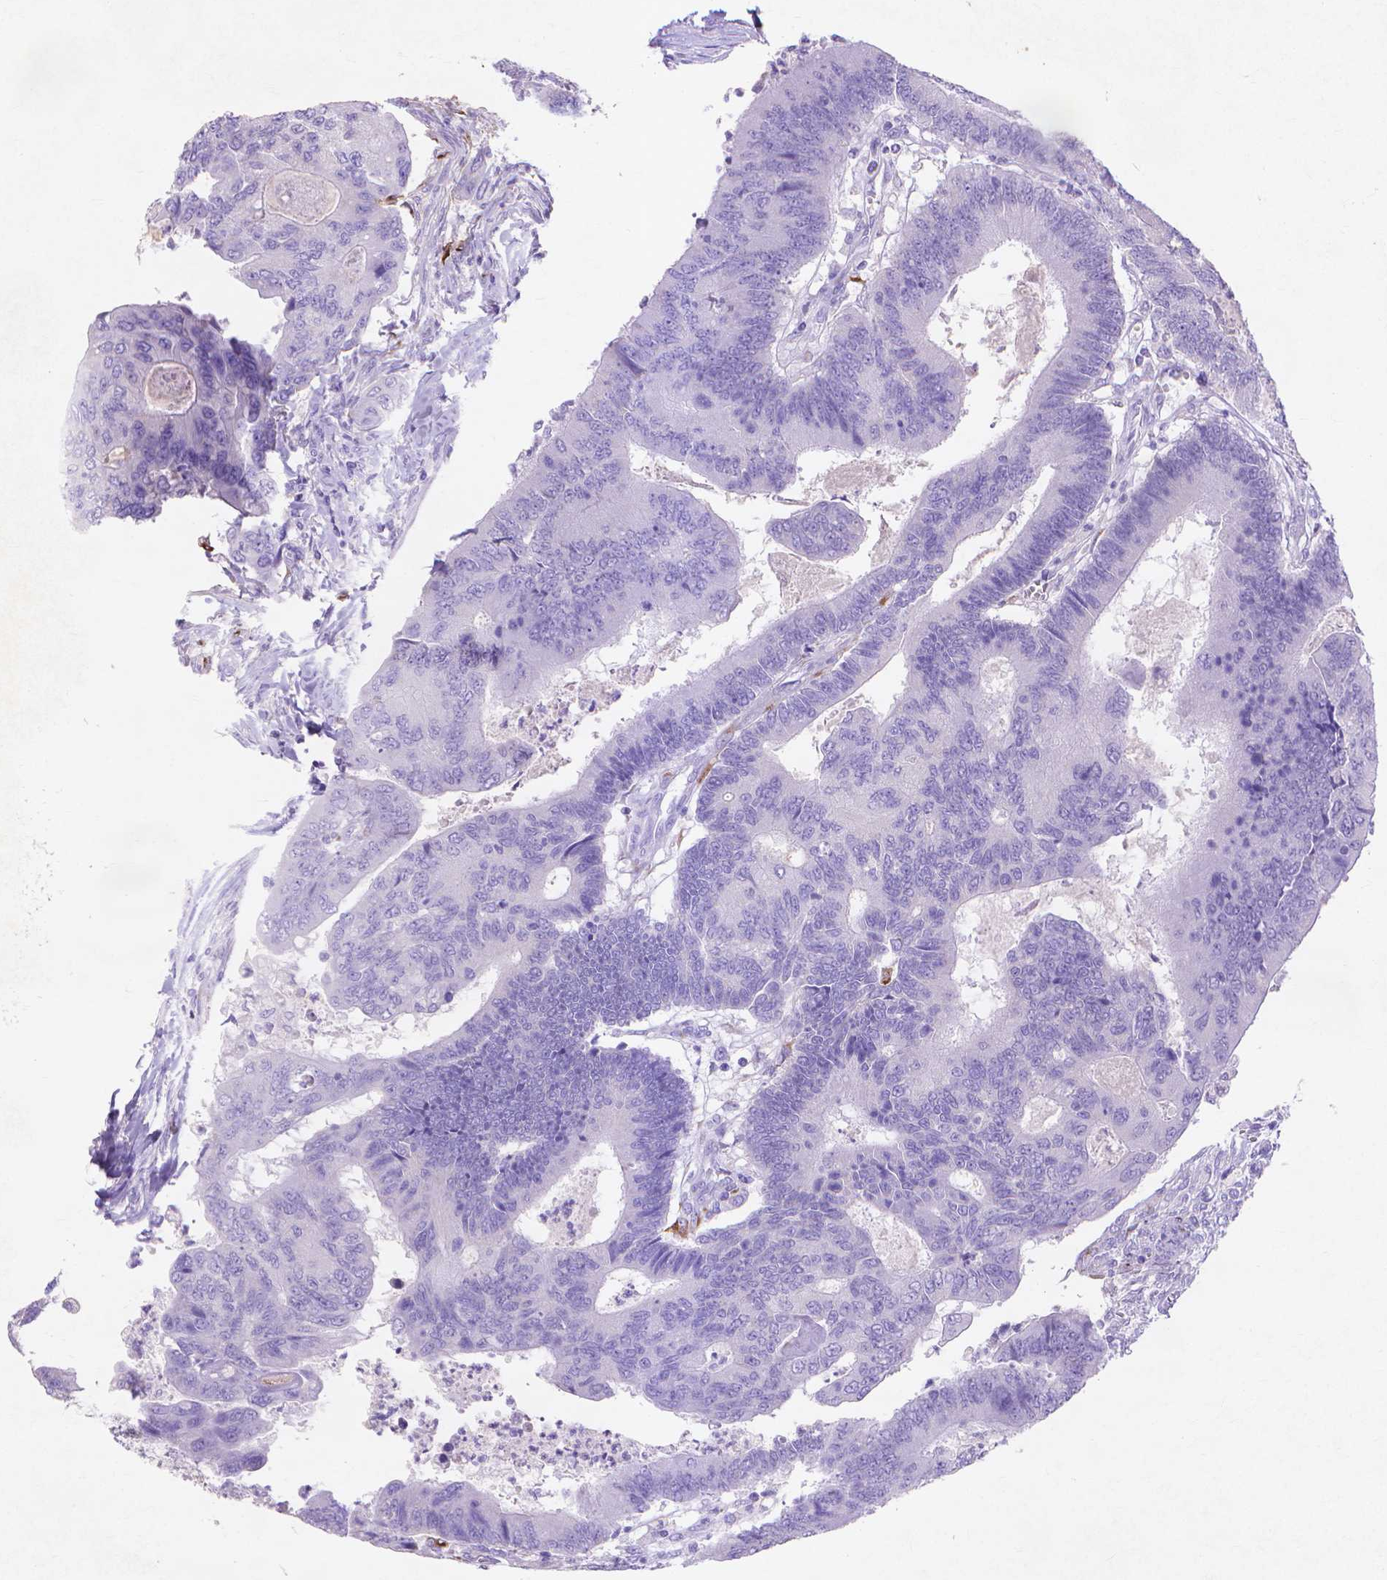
{"staining": {"intensity": "negative", "quantity": "none", "location": "none"}, "tissue": "colorectal cancer", "cell_type": "Tumor cells", "image_type": "cancer", "snomed": [{"axis": "morphology", "description": "Adenocarcinoma, NOS"}, {"axis": "topography", "description": "Colon"}], "caption": "Adenocarcinoma (colorectal) was stained to show a protein in brown. There is no significant expression in tumor cells. (Immunohistochemistry (ihc), brightfield microscopy, high magnification).", "gene": "MMP11", "patient": {"sex": "female", "age": 67}}